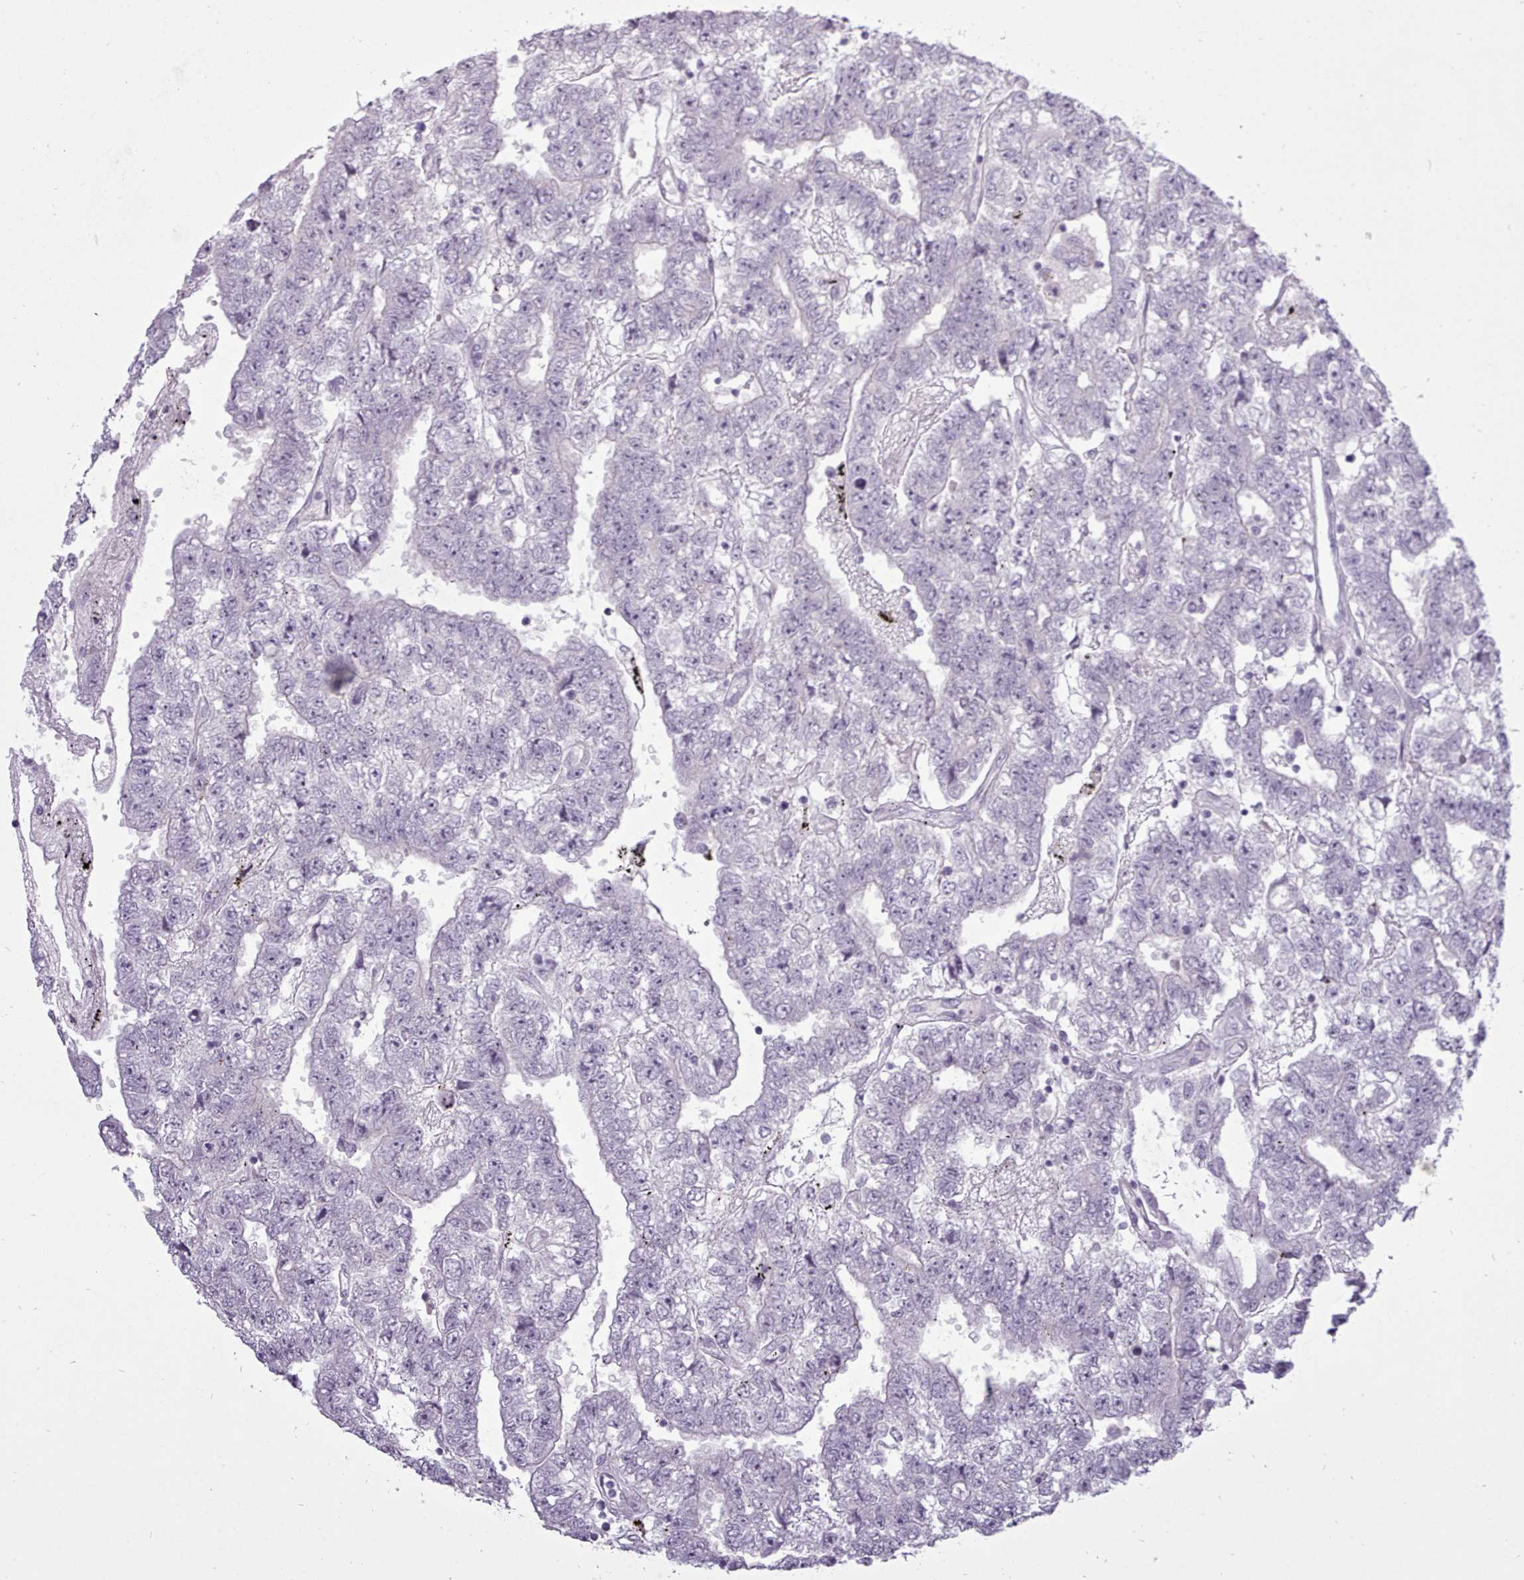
{"staining": {"intensity": "negative", "quantity": "none", "location": "none"}, "tissue": "testis cancer", "cell_type": "Tumor cells", "image_type": "cancer", "snomed": [{"axis": "morphology", "description": "Carcinoma, Embryonal, NOS"}, {"axis": "topography", "description": "Testis"}], "caption": "The immunohistochemistry (IHC) photomicrograph has no significant expression in tumor cells of testis embryonal carcinoma tissue.", "gene": "BDKRB2", "patient": {"sex": "male", "age": 25}}